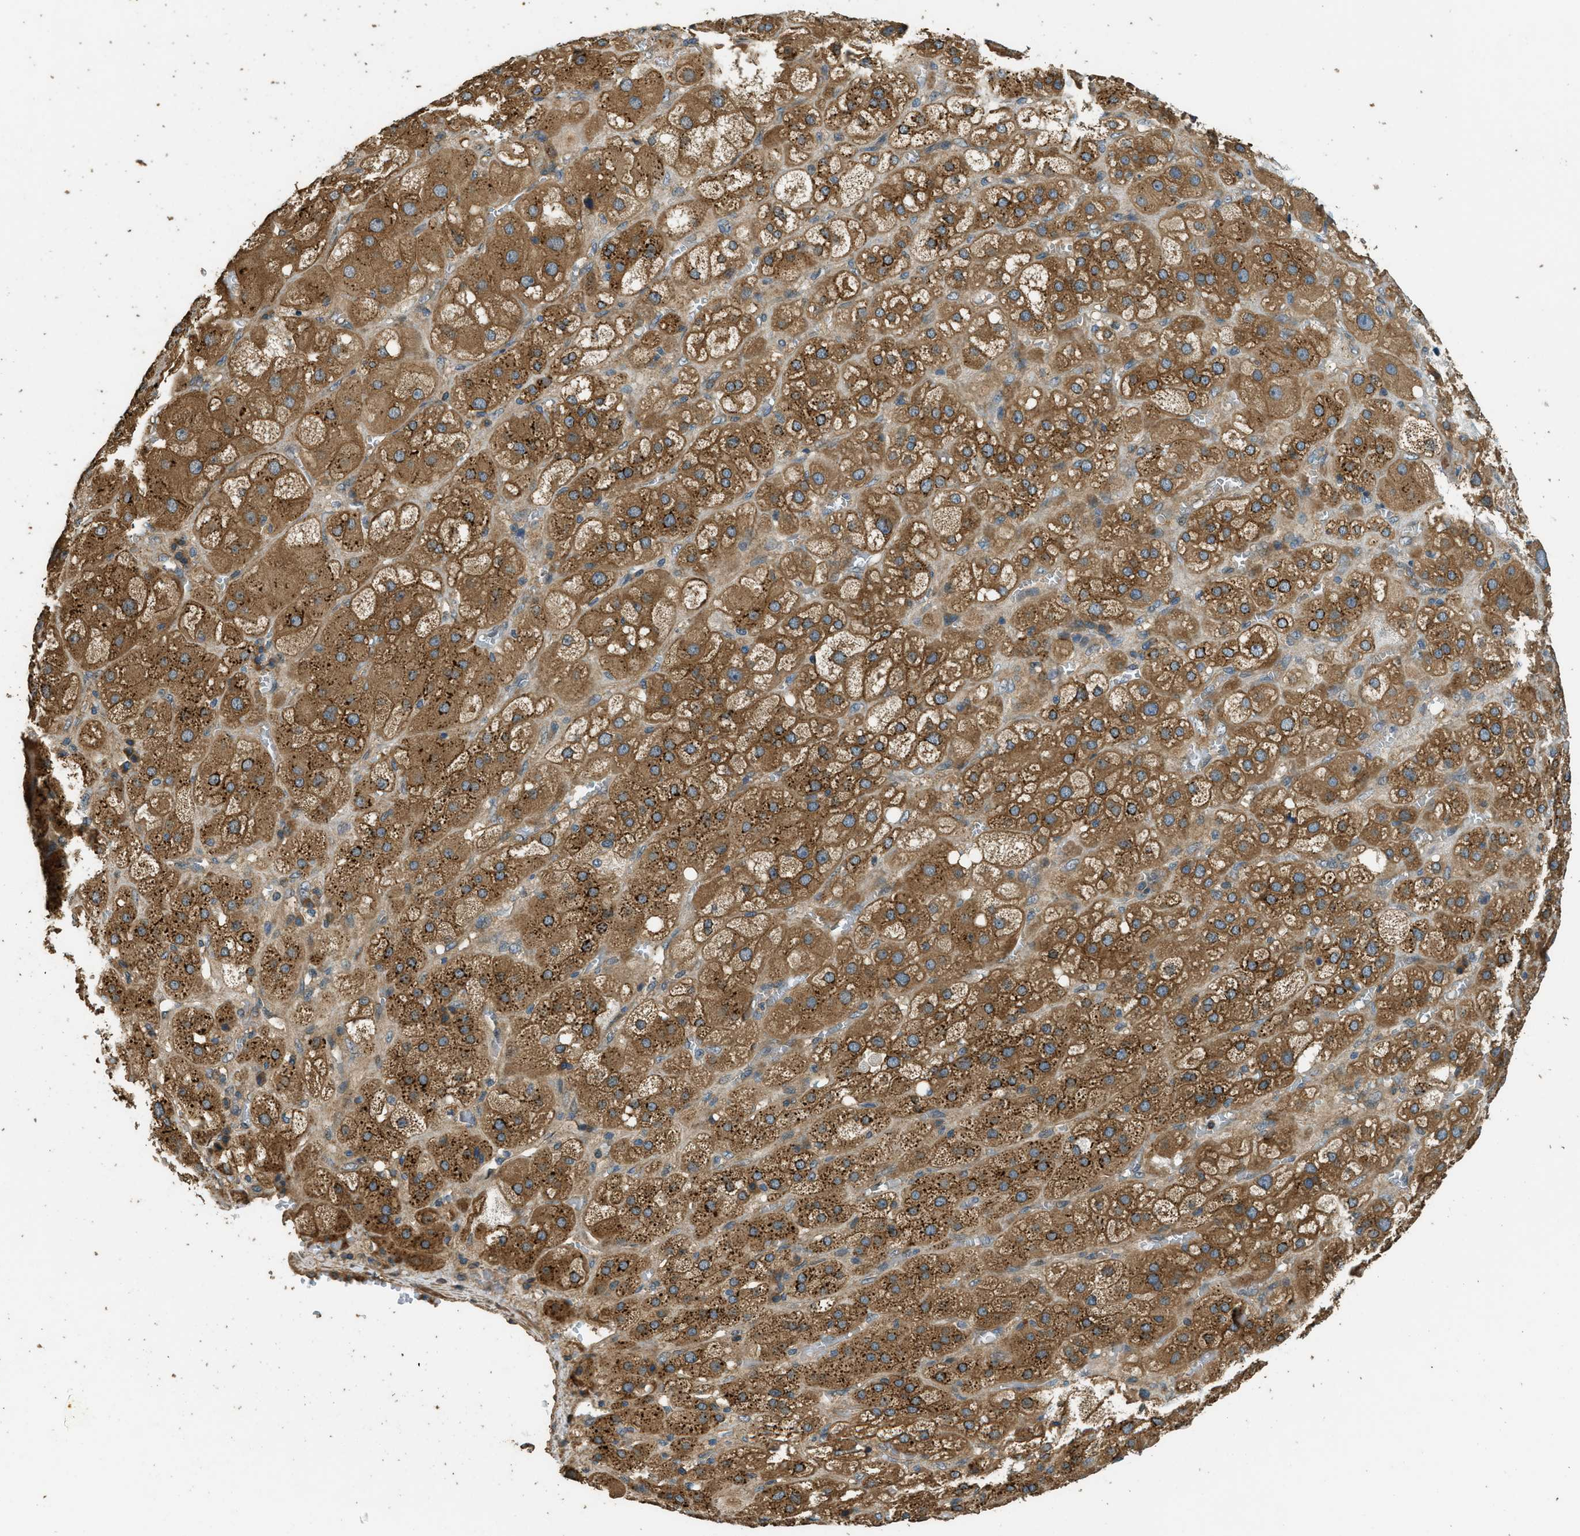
{"staining": {"intensity": "moderate", "quantity": ">75%", "location": "cytoplasmic/membranous"}, "tissue": "adrenal gland", "cell_type": "Glandular cells", "image_type": "normal", "snomed": [{"axis": "morphology", "description": "Normal tissue, NOS"}, {"axis": "topography", "description": "Adrenal gland"}], "caption": "Benign adrenal gland shows moderate cytoplasmic/membranous positivity in approximately >75% of glandular cells, visualized by immunohistochemistry.", "gene": "MARS1", "patient": {"sex": "female", "age": 47}}